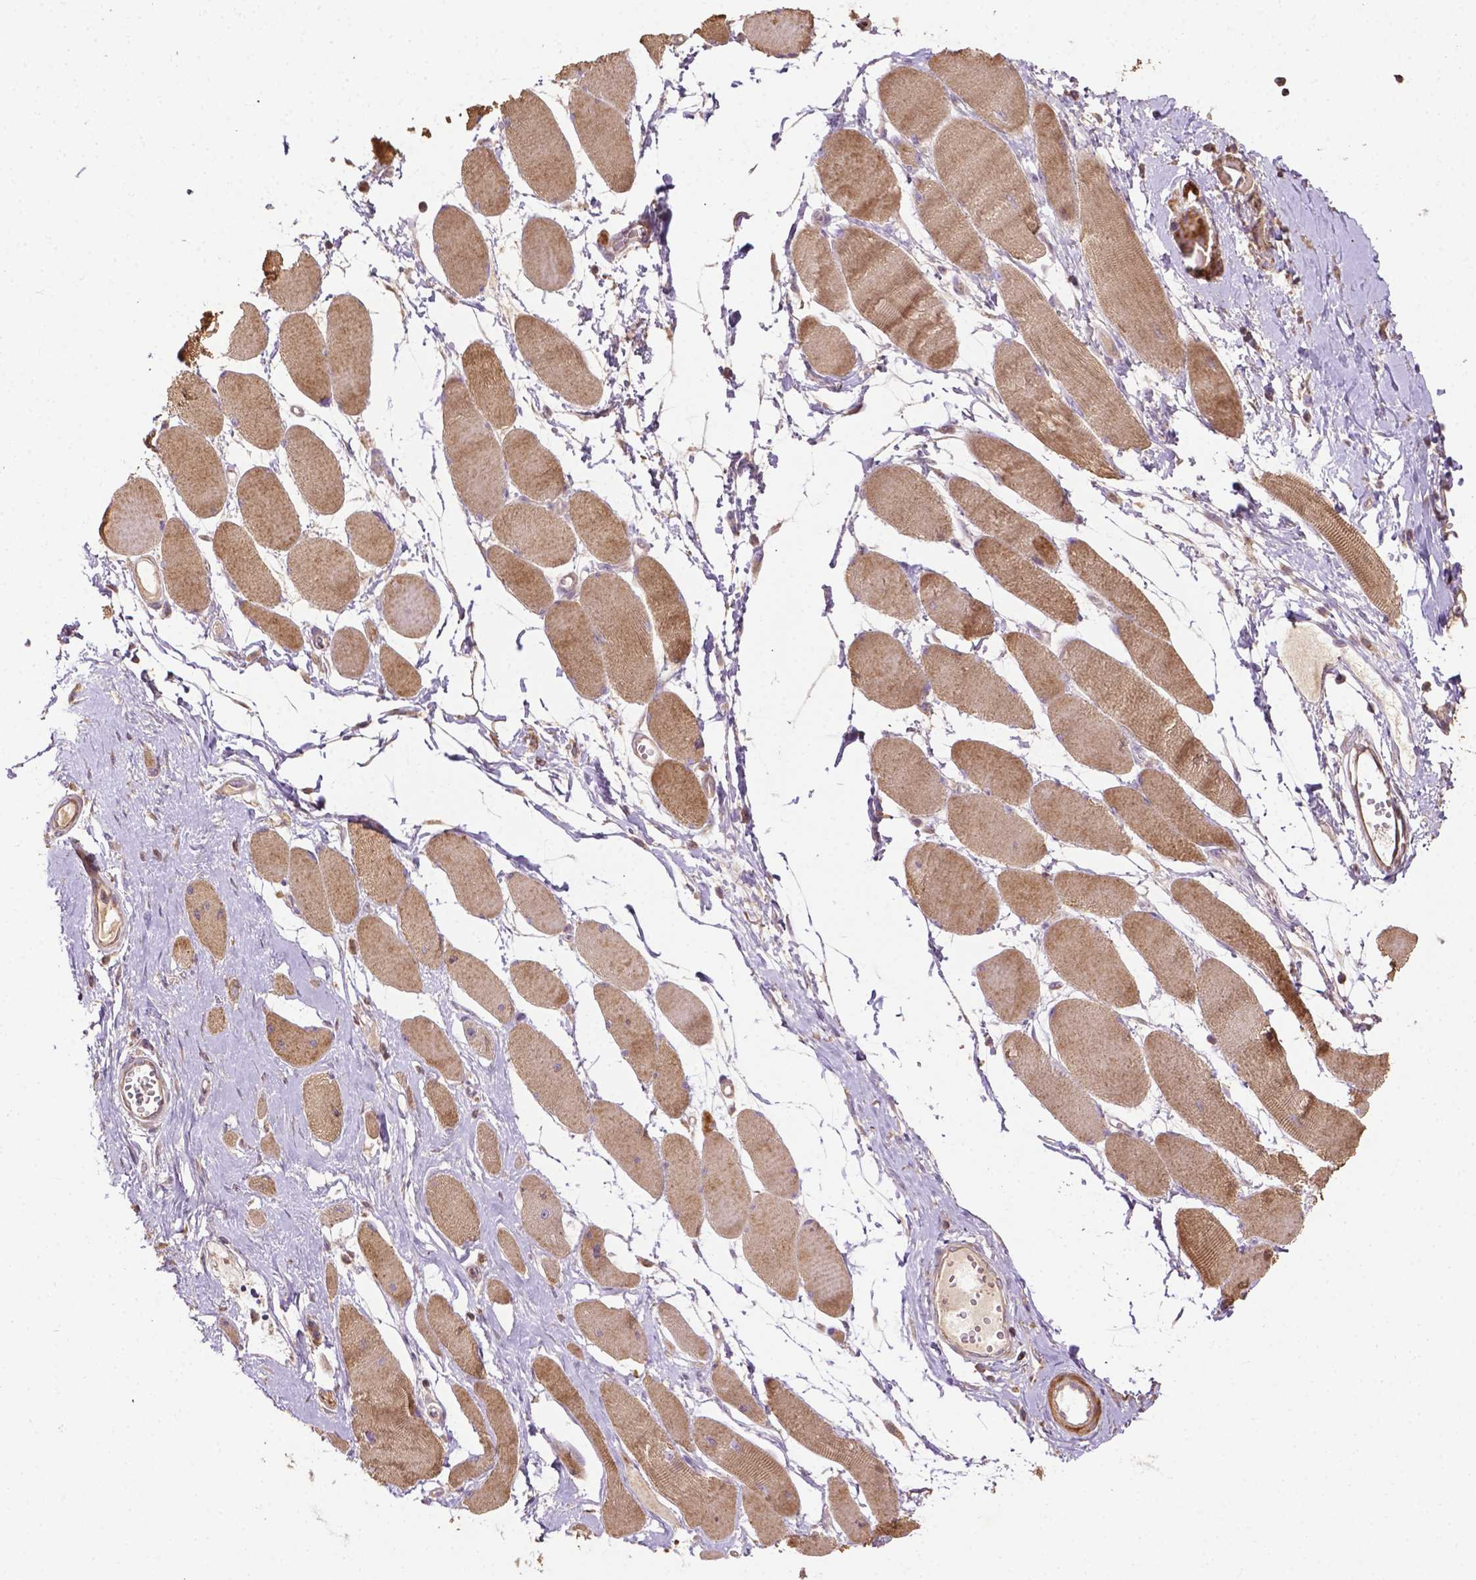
{"staining": {"intensity": "moderate", "quantity": ">75%", "location": "cytoplasmic/membranous"}, "tissue": "skeletal muscle", "cell_type": "Myocytes", "image_type": "normal", "snomed": [{"axis": "morphology", "description": "Normal tissue, NOS"}, {"axis": "topography", "description": "Skeletal muscle"}], "caption": "Protein staining of normal skeletal muscle shows moderate cytoplasmic/membranous expression in about >75% of myocytes. (Brightfield microscopy of DAB IHC at high magnification).", "gene": "LRR1", "patient": {"sex": "female", "age": 75}}